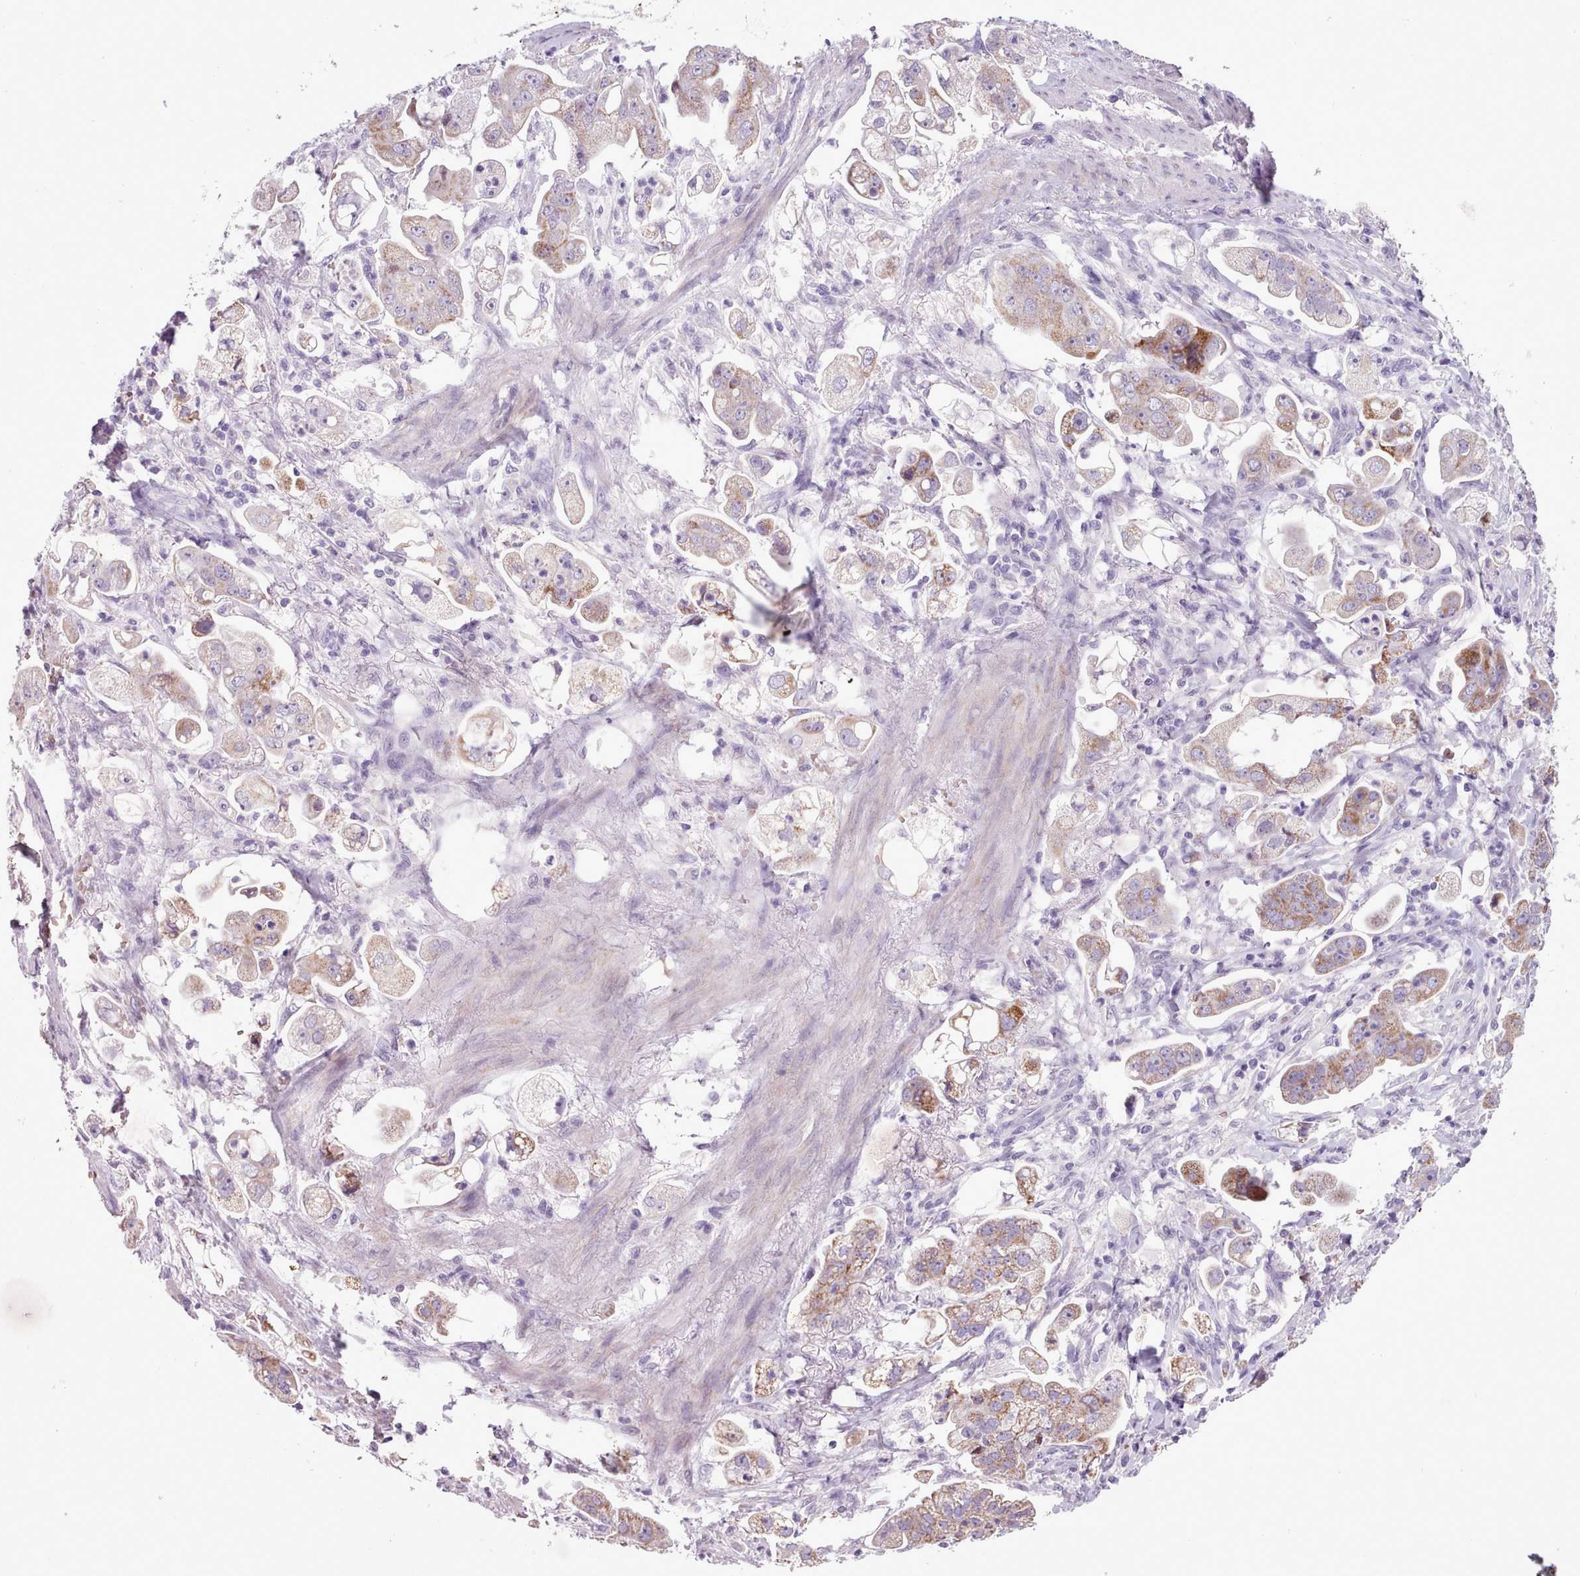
{"staining": {"intensity": "moderate", "quantity": "<25%", "location": "cytoplasmic/membranous"}, "tissue": "stomach cancer", "cell_type": "Tumor cells", "image_type": "cancer", "snomed": [{"axis": "morphology", "description": "Adenocarcinoma, NOS"}, {"axis": "topography", "description": "Stomach"}], "caption": "Stomach adenocarcinoma stained with a brown dye displays moderate cytoplasmic/membranous positive expression in about <25% of tumor cells.", "gene": "AK4", "patient": {"sex": "male", "age": 62}}